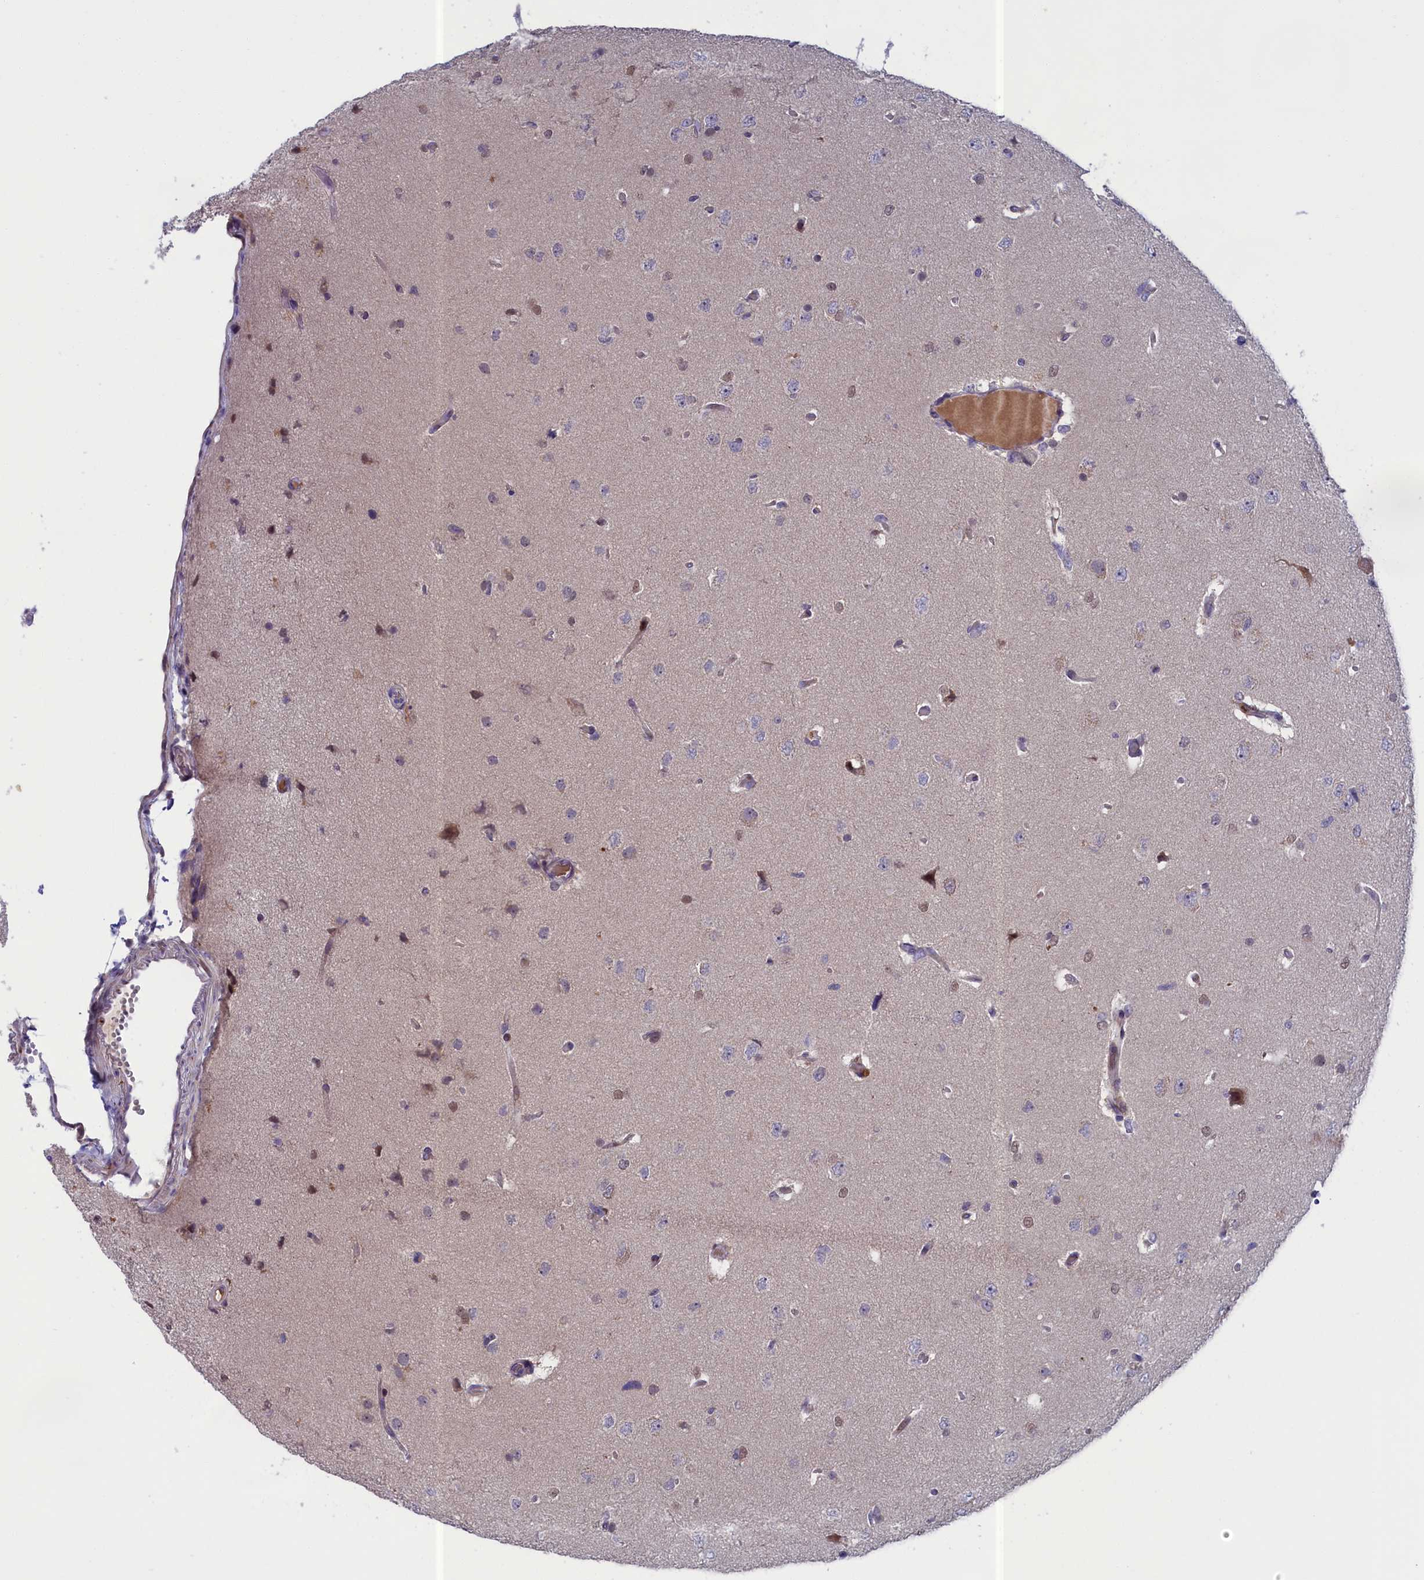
{"staining": {"intensity": "negative", "quantity": "none", "location": "none"}, "tissue": "glioma", "cell_type": "Tumor cells", "image_type": "cancer", "snomed": [{"axis": "morphology", "description": "Glioma, malignant, High grade"}, {"axis": "topography", "description": "Brain"}], "caption": "A photomicrograph of human glioma is negative for staining in tumor cells.", "gene": "LIG1", "patient": {"sex": "female", "age": 59}}